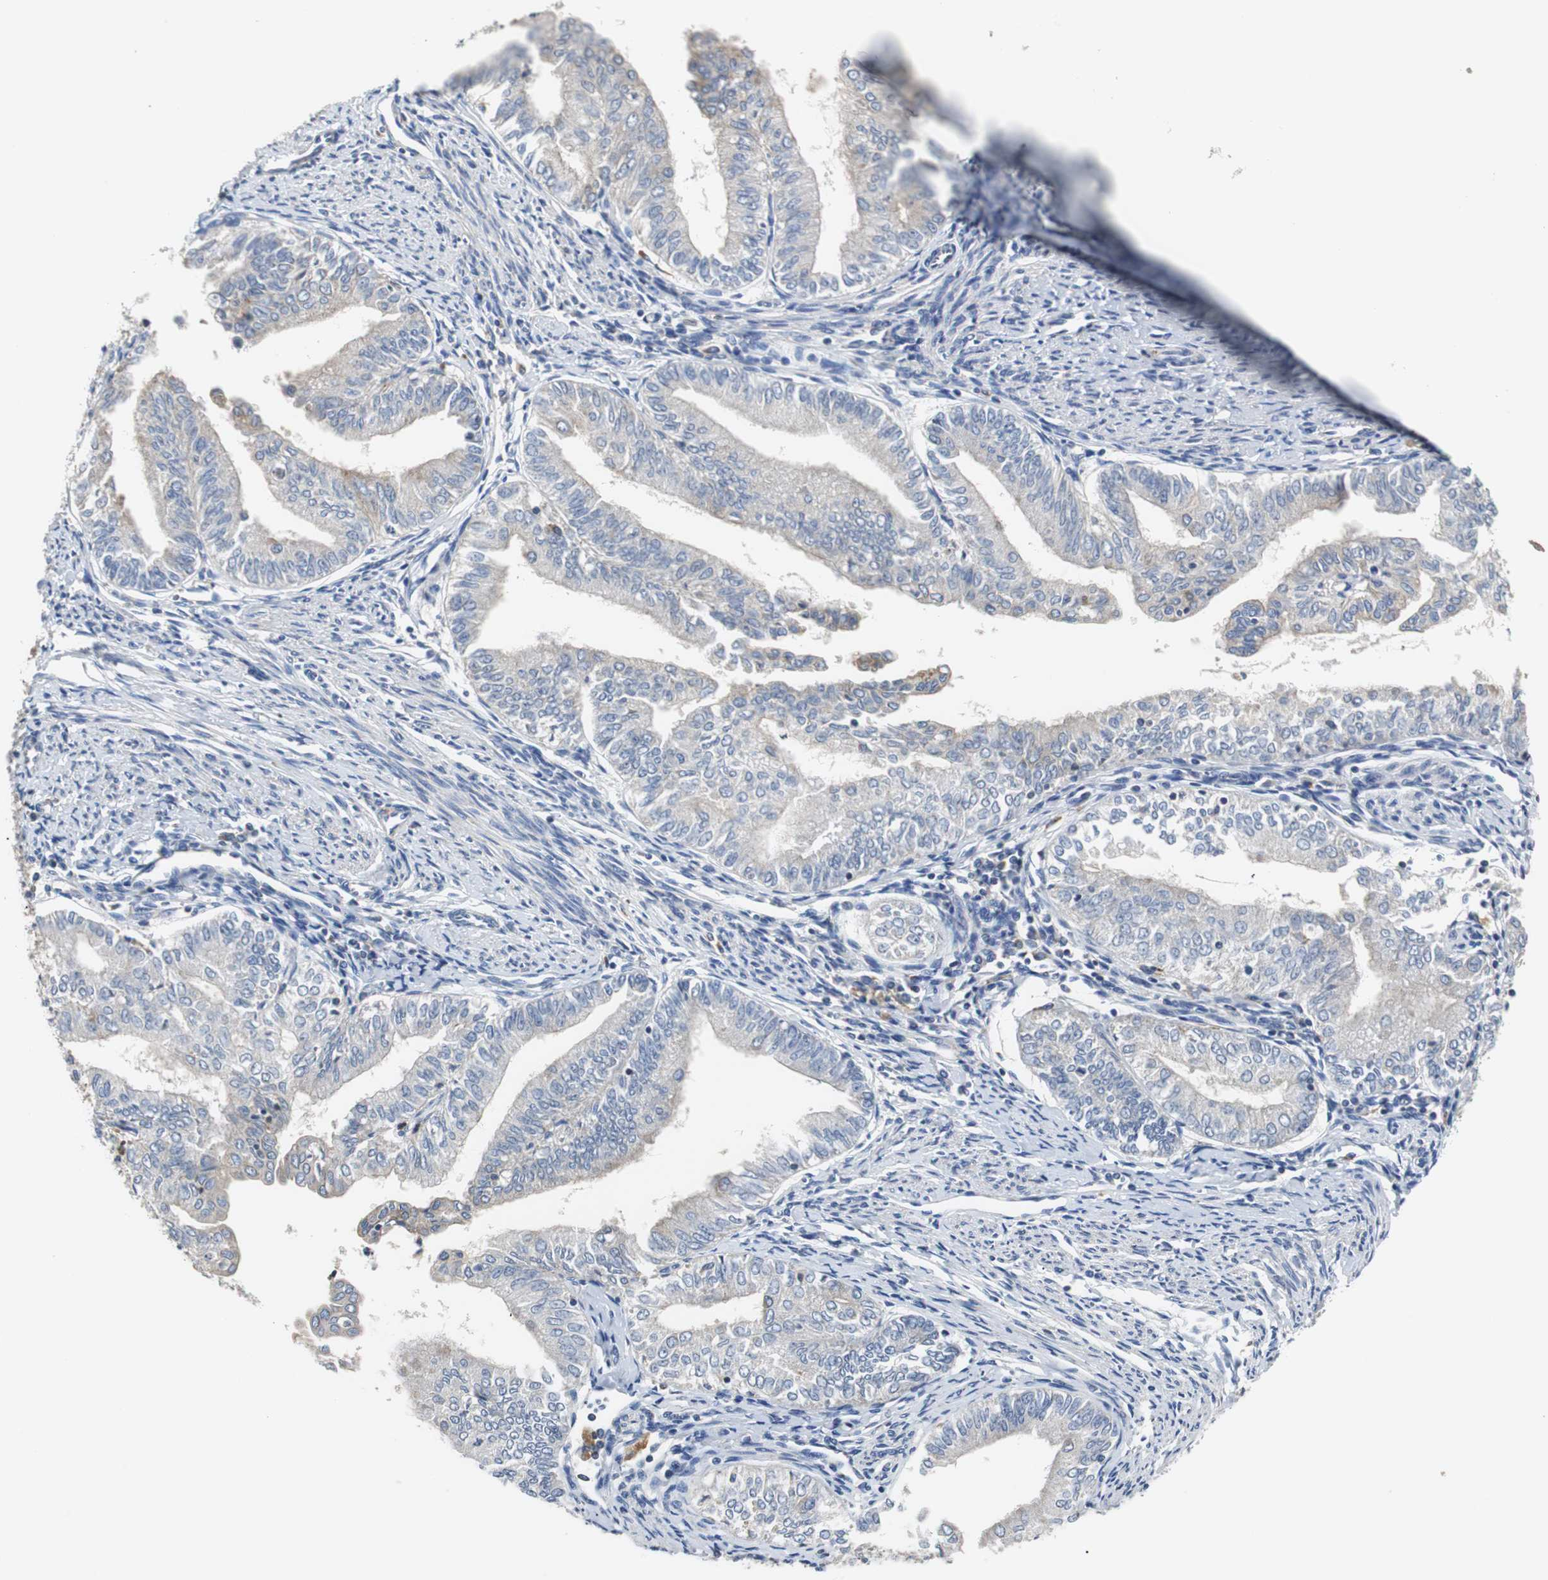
{"staining": {"intensity": "weak", "quantity": "<25%", "location": "cytoplasmic/membranous"}, "tissue": "endometrial cancer", "cell_type": "Tumor cells", "image_type": "cancer", "snomed": [{"axis": "morphology", "description": "Adenocarcinoma, NOS"}, {"axis": "topography", "description": "Endometrium"}], "caption": "This is a photomicrograph of IHC staining of endometrial adenocarcinoma, which shows no expression in tumor cells.", "gene": "VAMP8", "patient": {"sex": "female", "age": 66}}